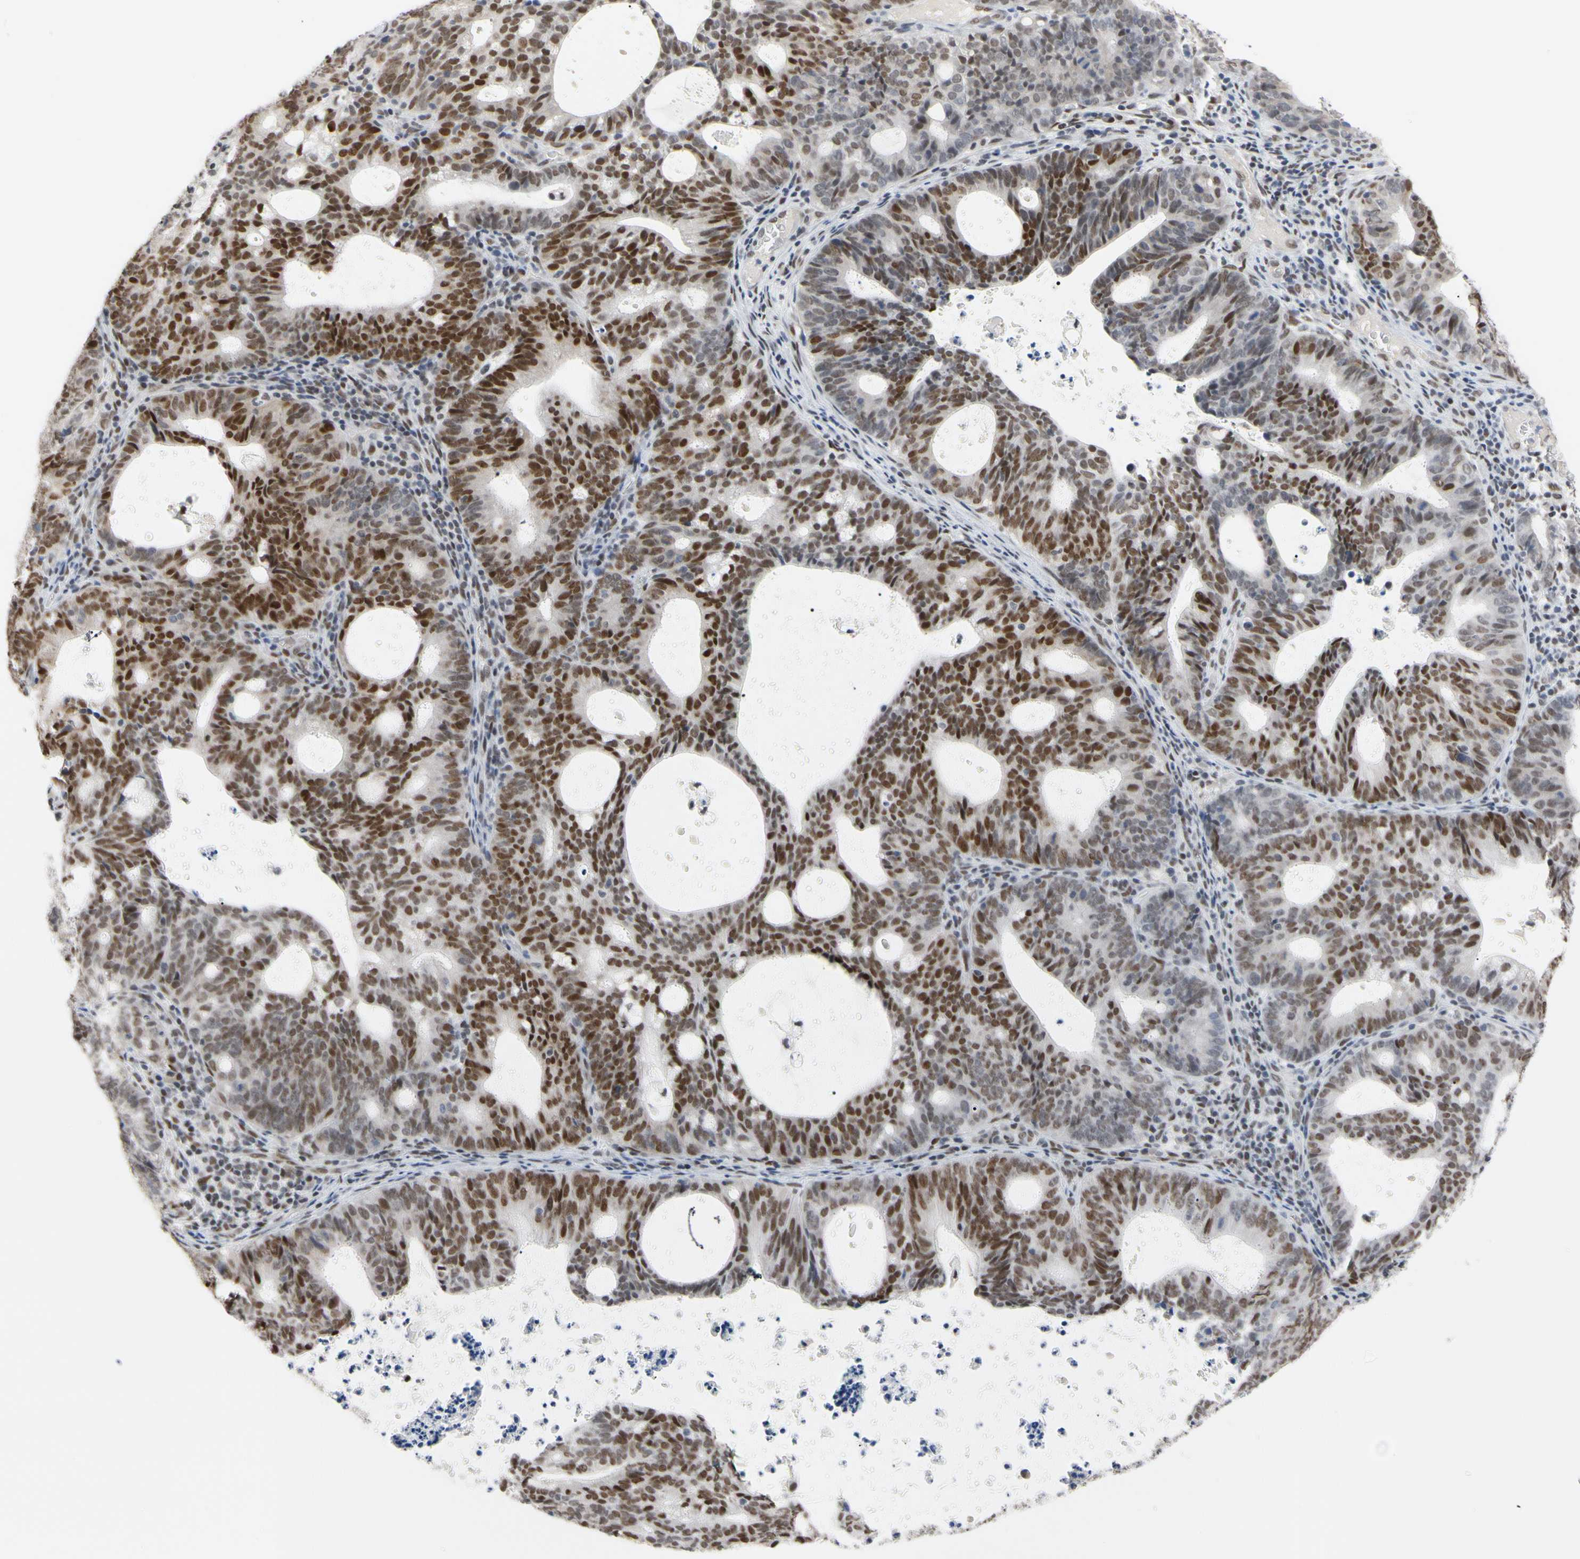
{"staining": {"intensity": "strong", "quantity": "25%-75%", "location": "nuclear"}, "tissue": "endometrial cancer", "cell_type": "Tumor cells", "image_type": "cancer", "snomed": [{"axis": "morphology", "description": "Adenocarcinoma, NOS"}, {"axis": "topography", "description": "Uterus"}], "caption": "Tumor cells exhibit high levels of strong nuclear positivity in about 25%-75% of cells in human endometrial cancer.", "gene": "FAM98B", "patient": {"sex": "female", "age": 83}}